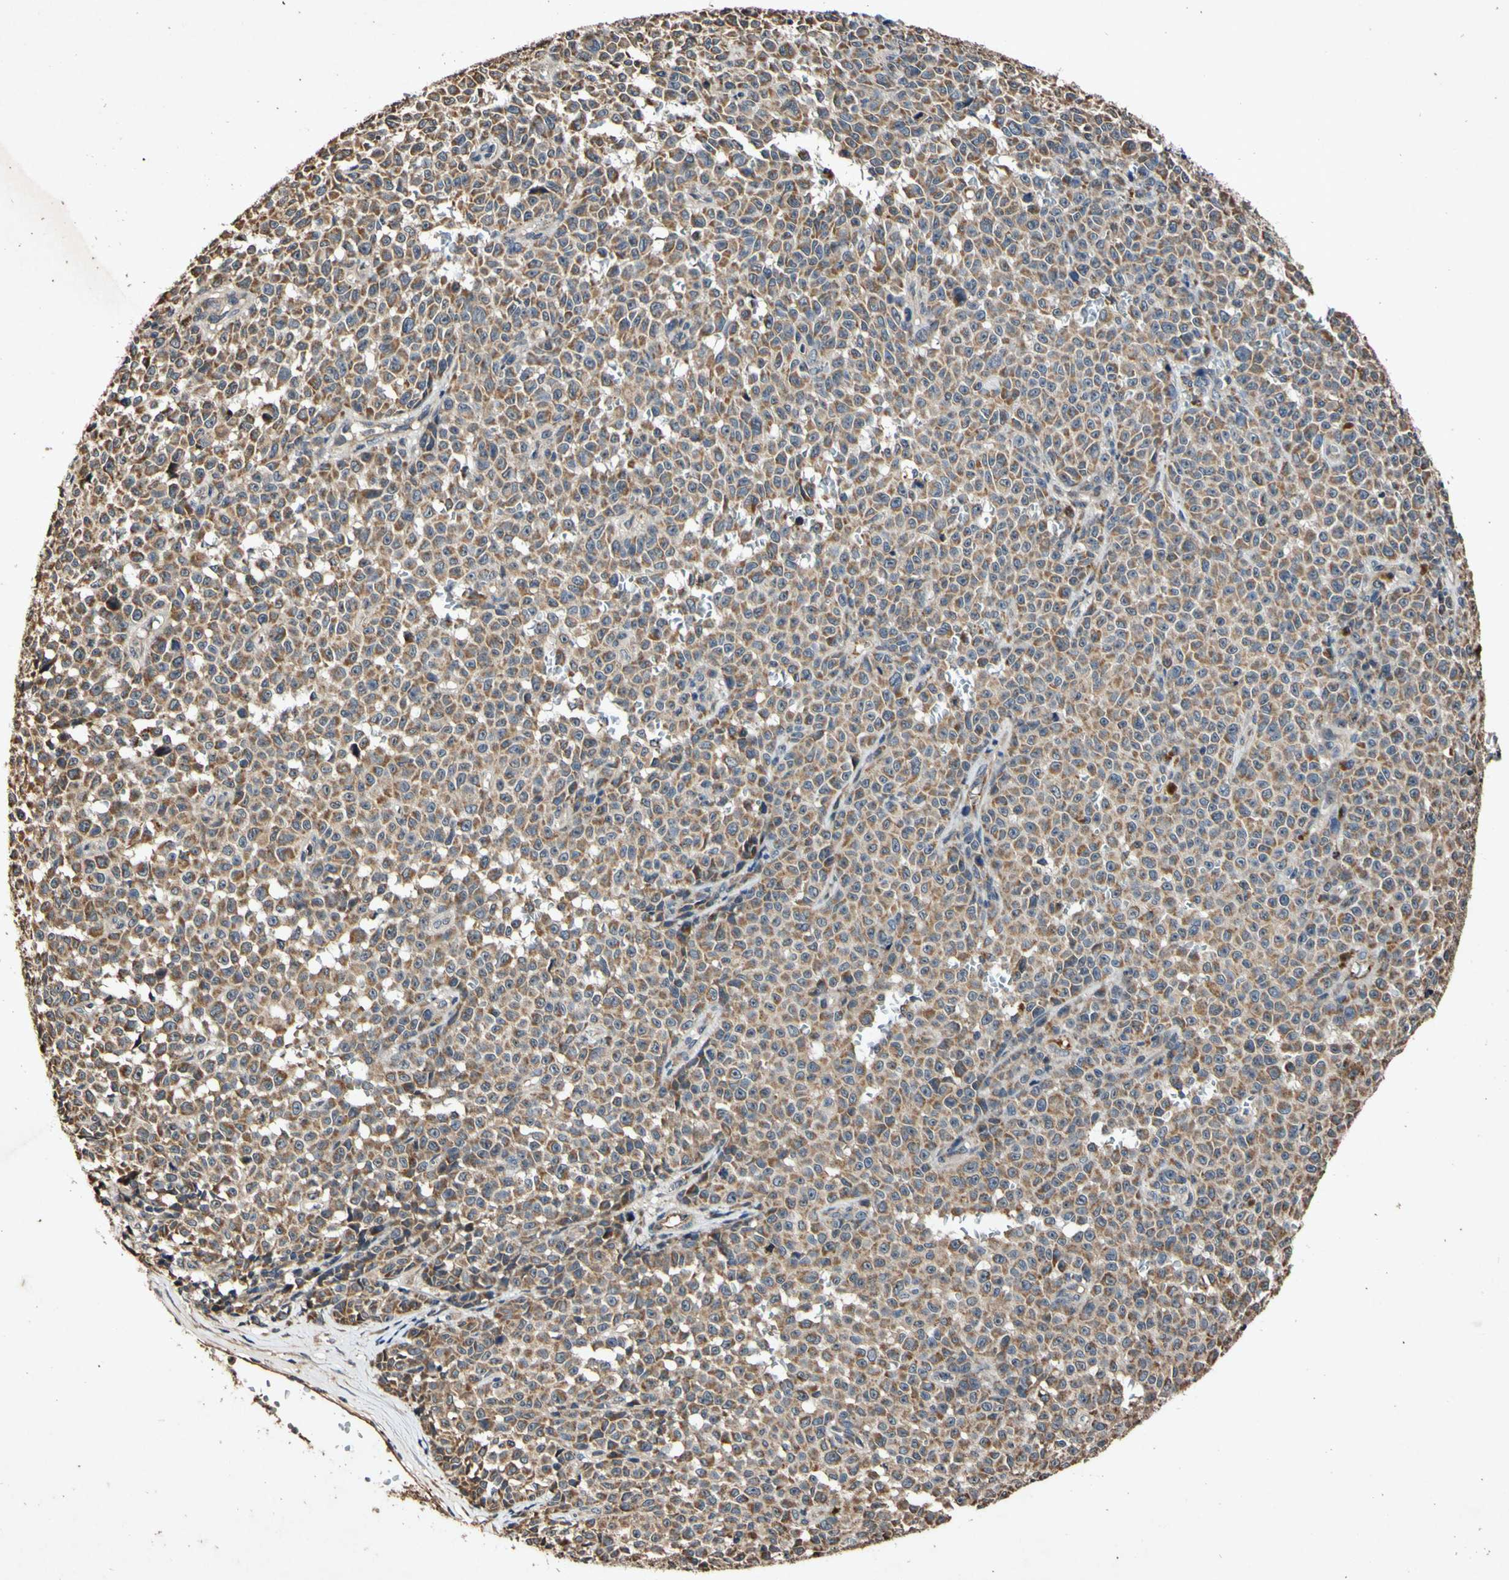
{"staining": {"intensity": "moderate", "quantity": ">75%", "location": "cytoplasmic/membranous"}, "tissue": "melanoma", "cell_type": "Tumor cells", "image_type": "cancer", "snomed": [{"axis": "morphology", "description": "Malignant melanoma, NOS"}, {"axis": "topography", "description": "Skin"}], "caption": "Immunohistochemical staining of malignant melanoma demonstrates medium levels of moderate cytoplasmic/membranous protein staining in about >75% of tumor cells. The staining was performed using DAB to visualize the protein expression in brown, while the nuclei were stained in blue with hematoxylin (Magnification: 20x).", "gene": "PLAT", "patient": {"sex": "female", "age": 82}}